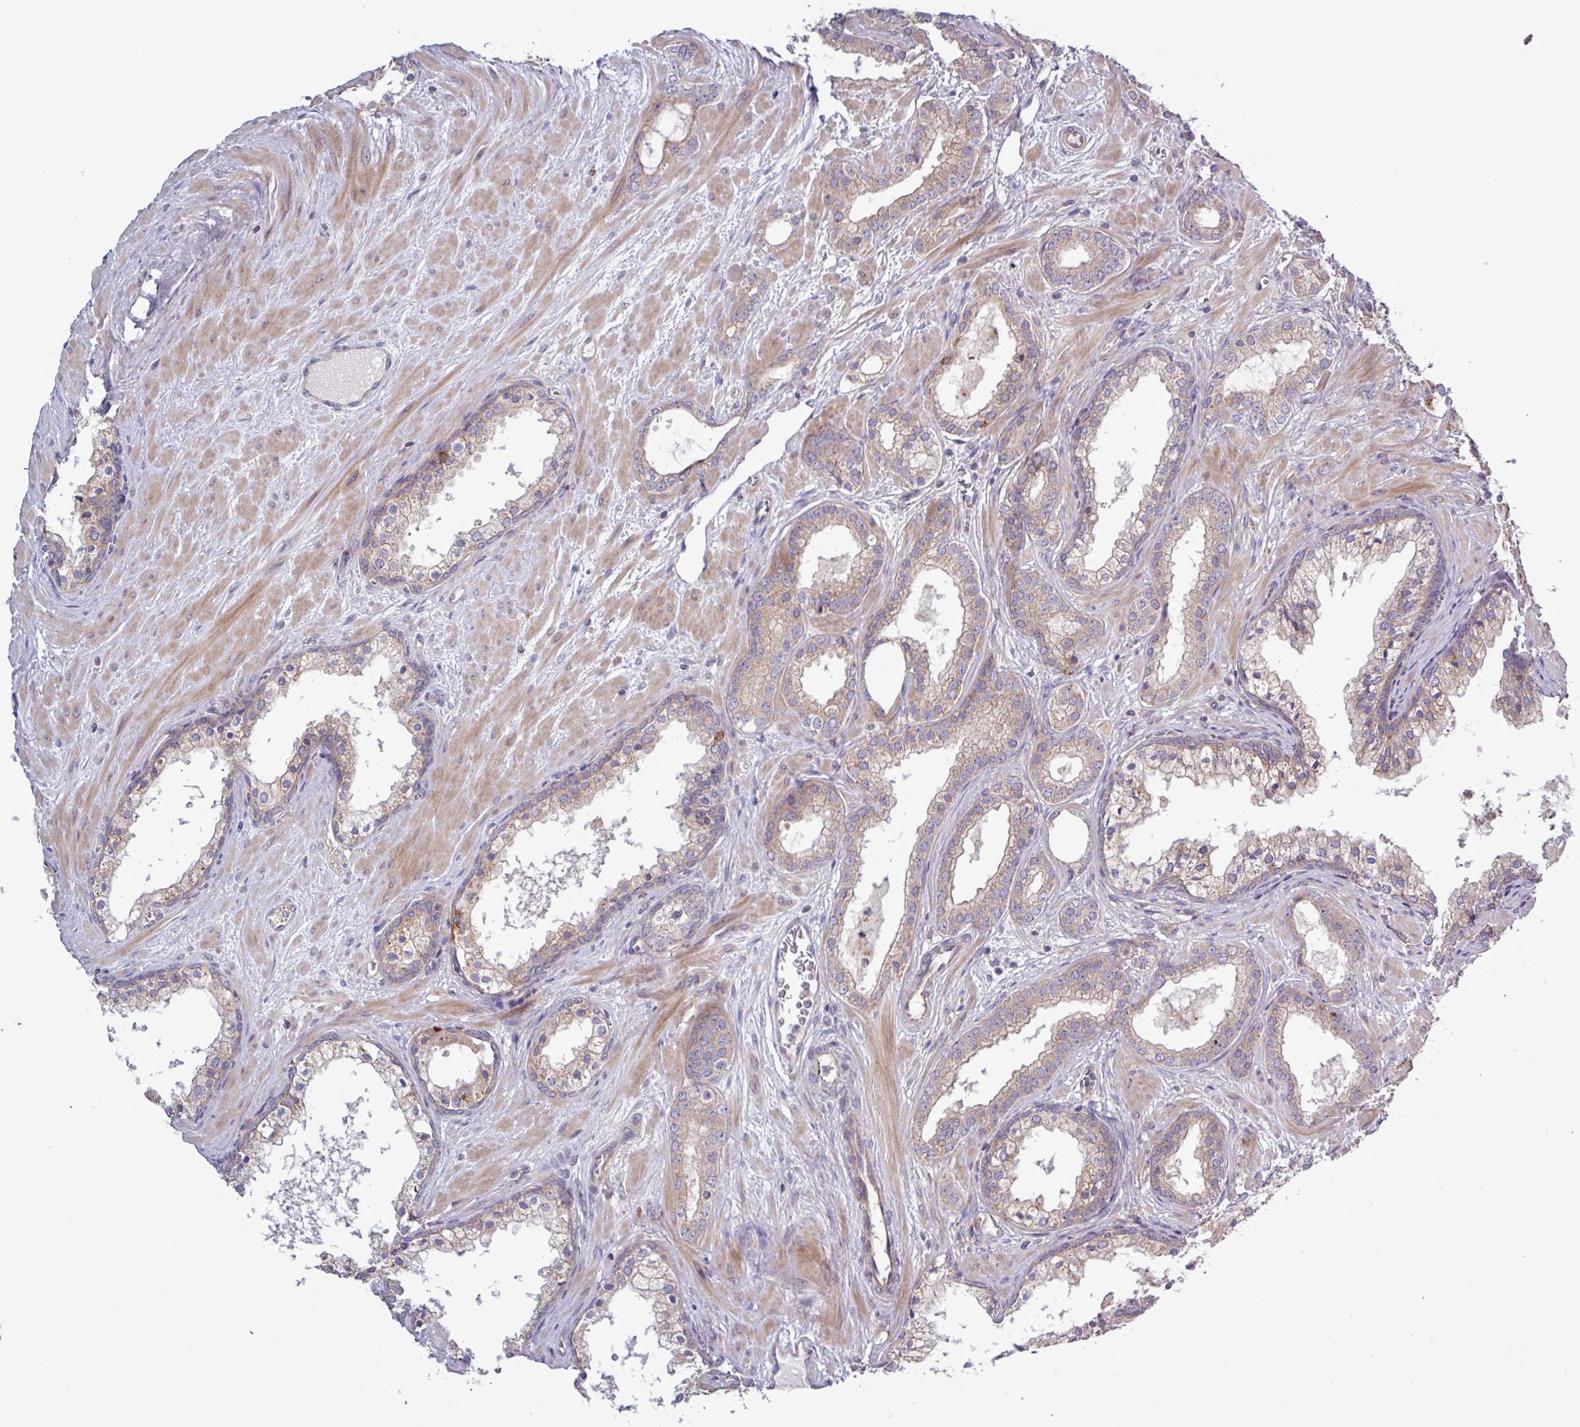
{"staining": {"intensity": "weak", "quantity": "<25%", "location": "cytoplasmic/membranous"}, "tissue": "prostate cancer", "cell_type": "Tumor cells", "image_type": "cancer", "snomed": [{"axis": "morphology", "description": "Adenocarcinoma, High grade"}, {"axis": "topography", "description": "Prostate"}], "caption": "Prostate cancer was stained to show a protein in brown. There is no significant positivity in tumor cells.", "gene": "PLIN2", "patient": {"sex": "male", "age": 64}}